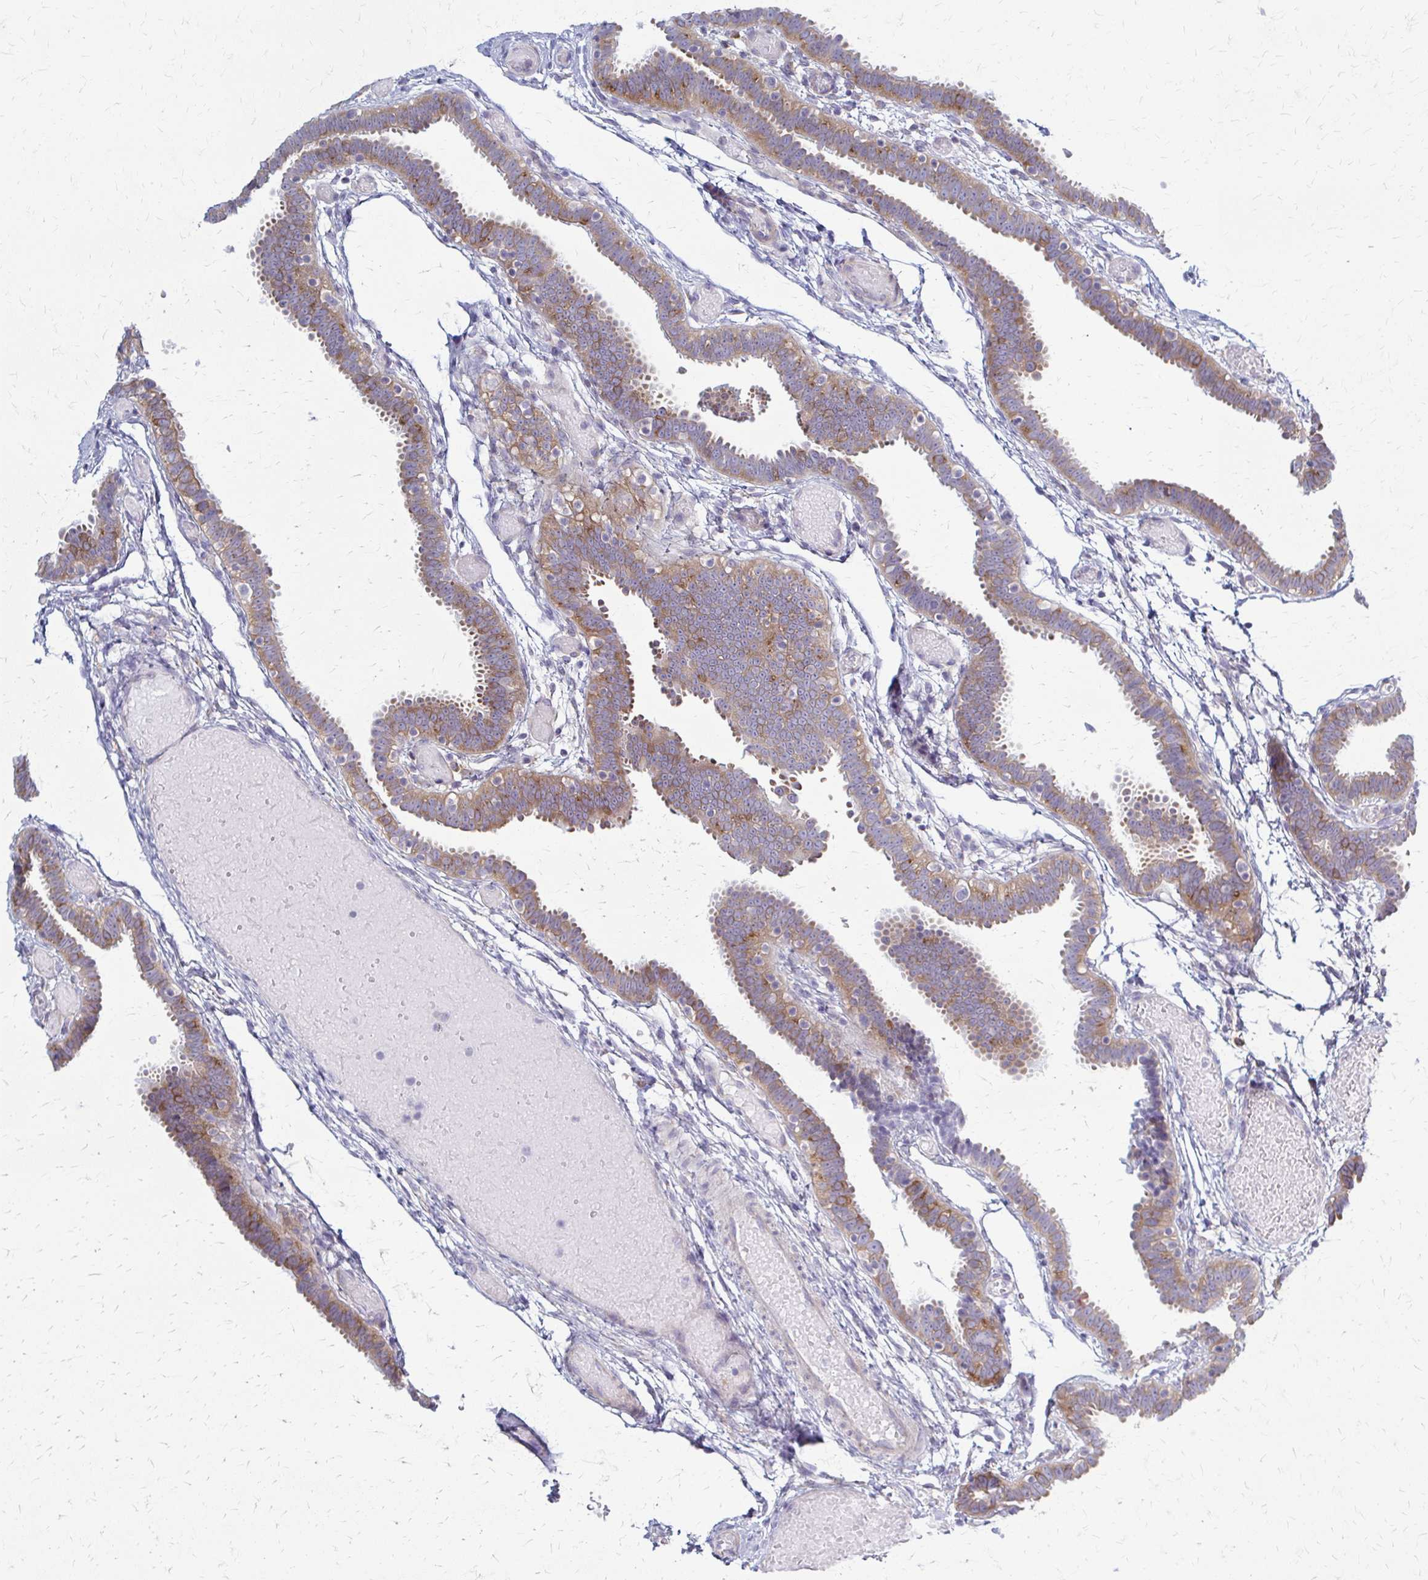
{"staining": {"intensity": "moderate", "quantity": "25%-75%", "location": "cytoplasmic/membranous"}, "tissue": "fallopian tube", "cell_type": "Glandular cells", "image_type": "normal", "snomed": [{"axis": "morphology", "description": "Normal tissue, NOS"}, {"axis": "topography", "description": "Fallopian tube"}], "caption": "Immunohistochemical staining of normal fallopian tube shows medium levels of moderate cytoplasmic/membranous expression in approximately 25%-75% of glandular cells.", "gene": "PRKRA", "patient": {"sex": "female", "age": 37}}